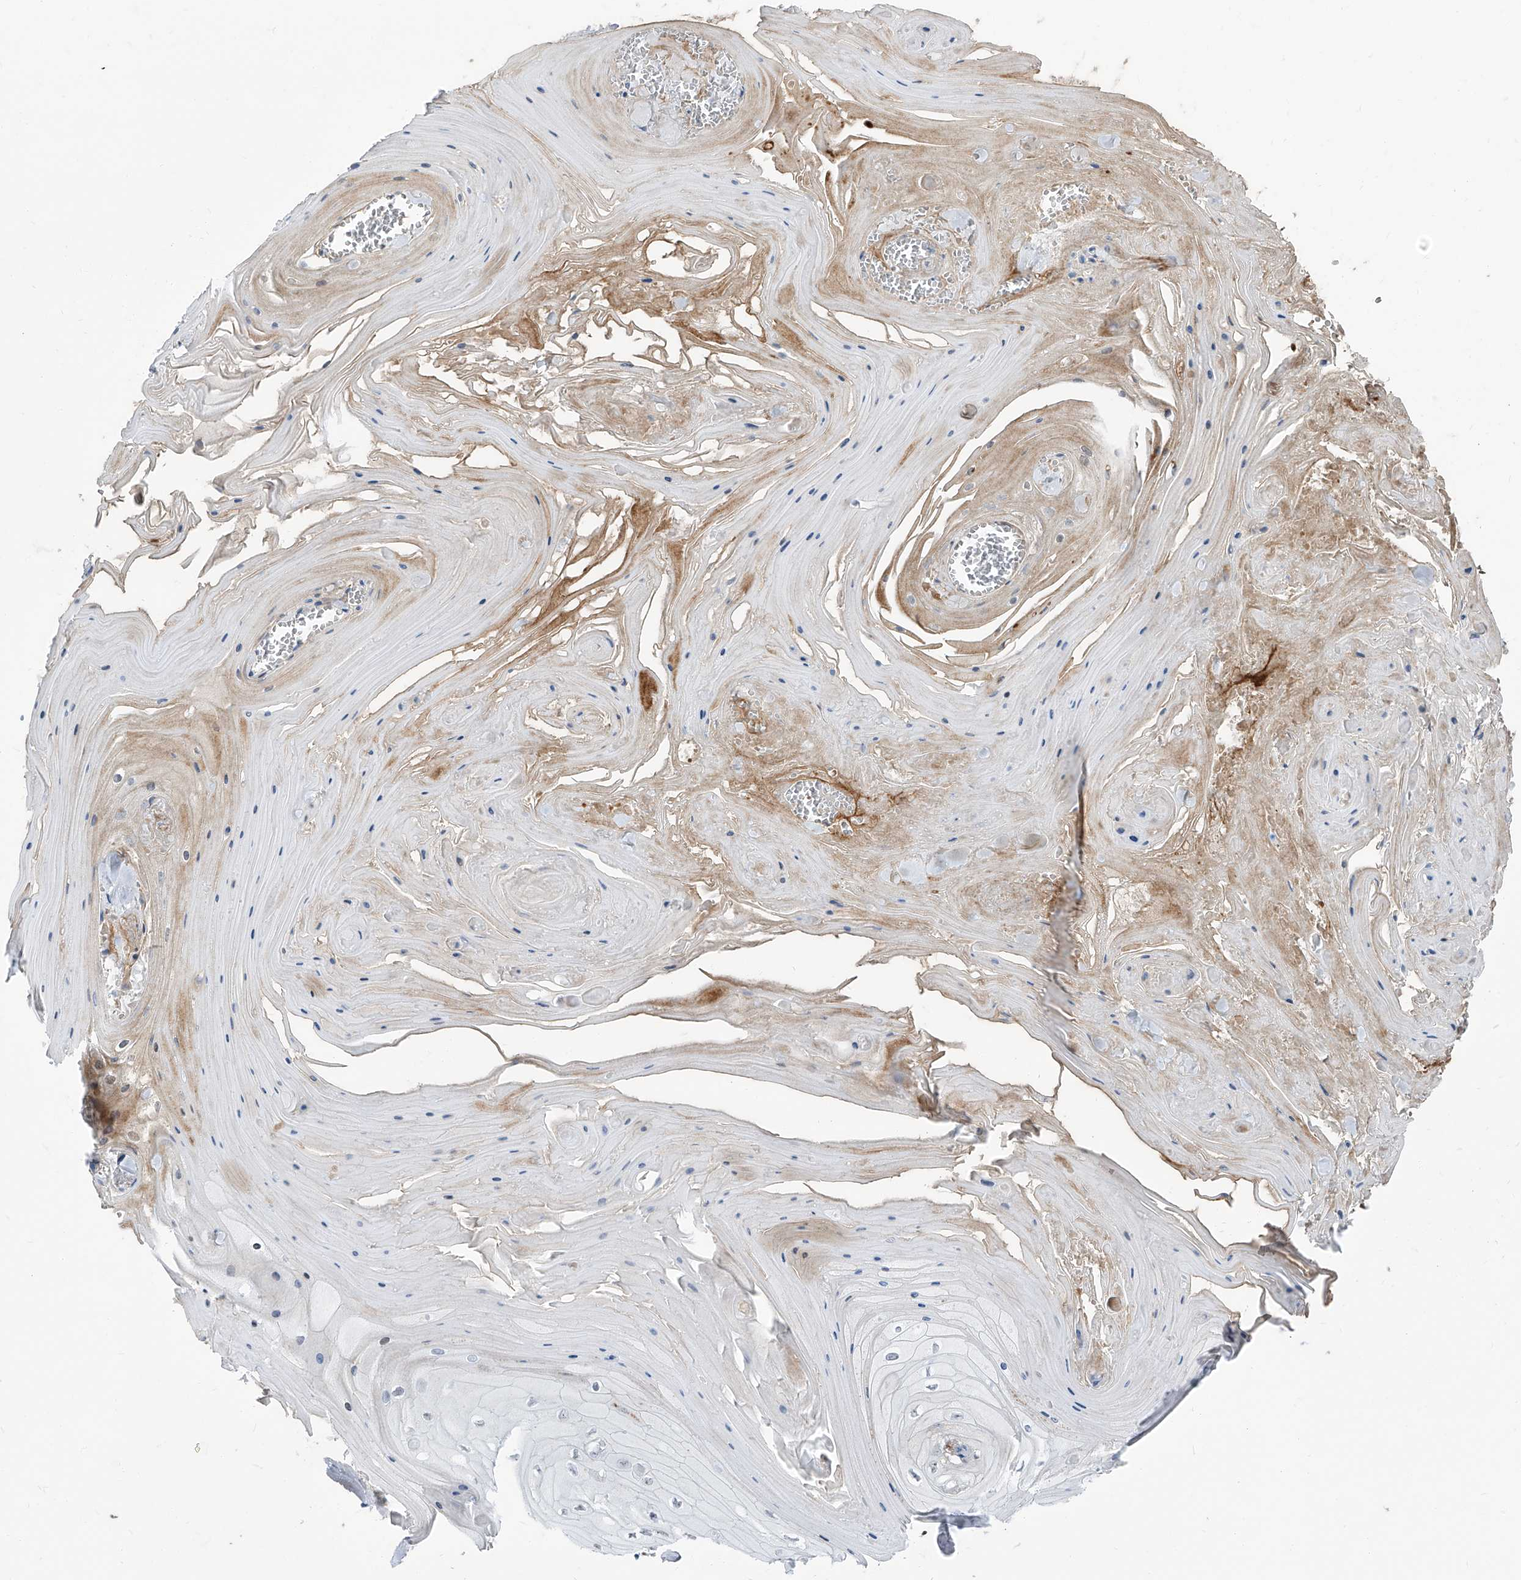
{"staining": {"intensity": "negative", "quantity": "none", "location": "none"}, "tissue": "skin cancer", "cell_type": "Tumor cells", "image_type": "cancer", "snomed": [{"axis": "morphology", "description": "Squamous cell carcinoma, NOS"}, {"axis": "topography", "description": "Skin"}], "caption": "IHC micrograph of neoplastic tissue: human skin squamous cell carcinoma stained with DAB (3,3'-diaminobenzidine) displays no significant protein expression in tumor cells. Brightfield microscopy of IHC stained with DAB (3,3'-diaminobenzidine) (brown) and hematoxylin (blue), captured at high magnification.", "gene": "HOXA3", "patient": {"sex": "male", "age": 74}}